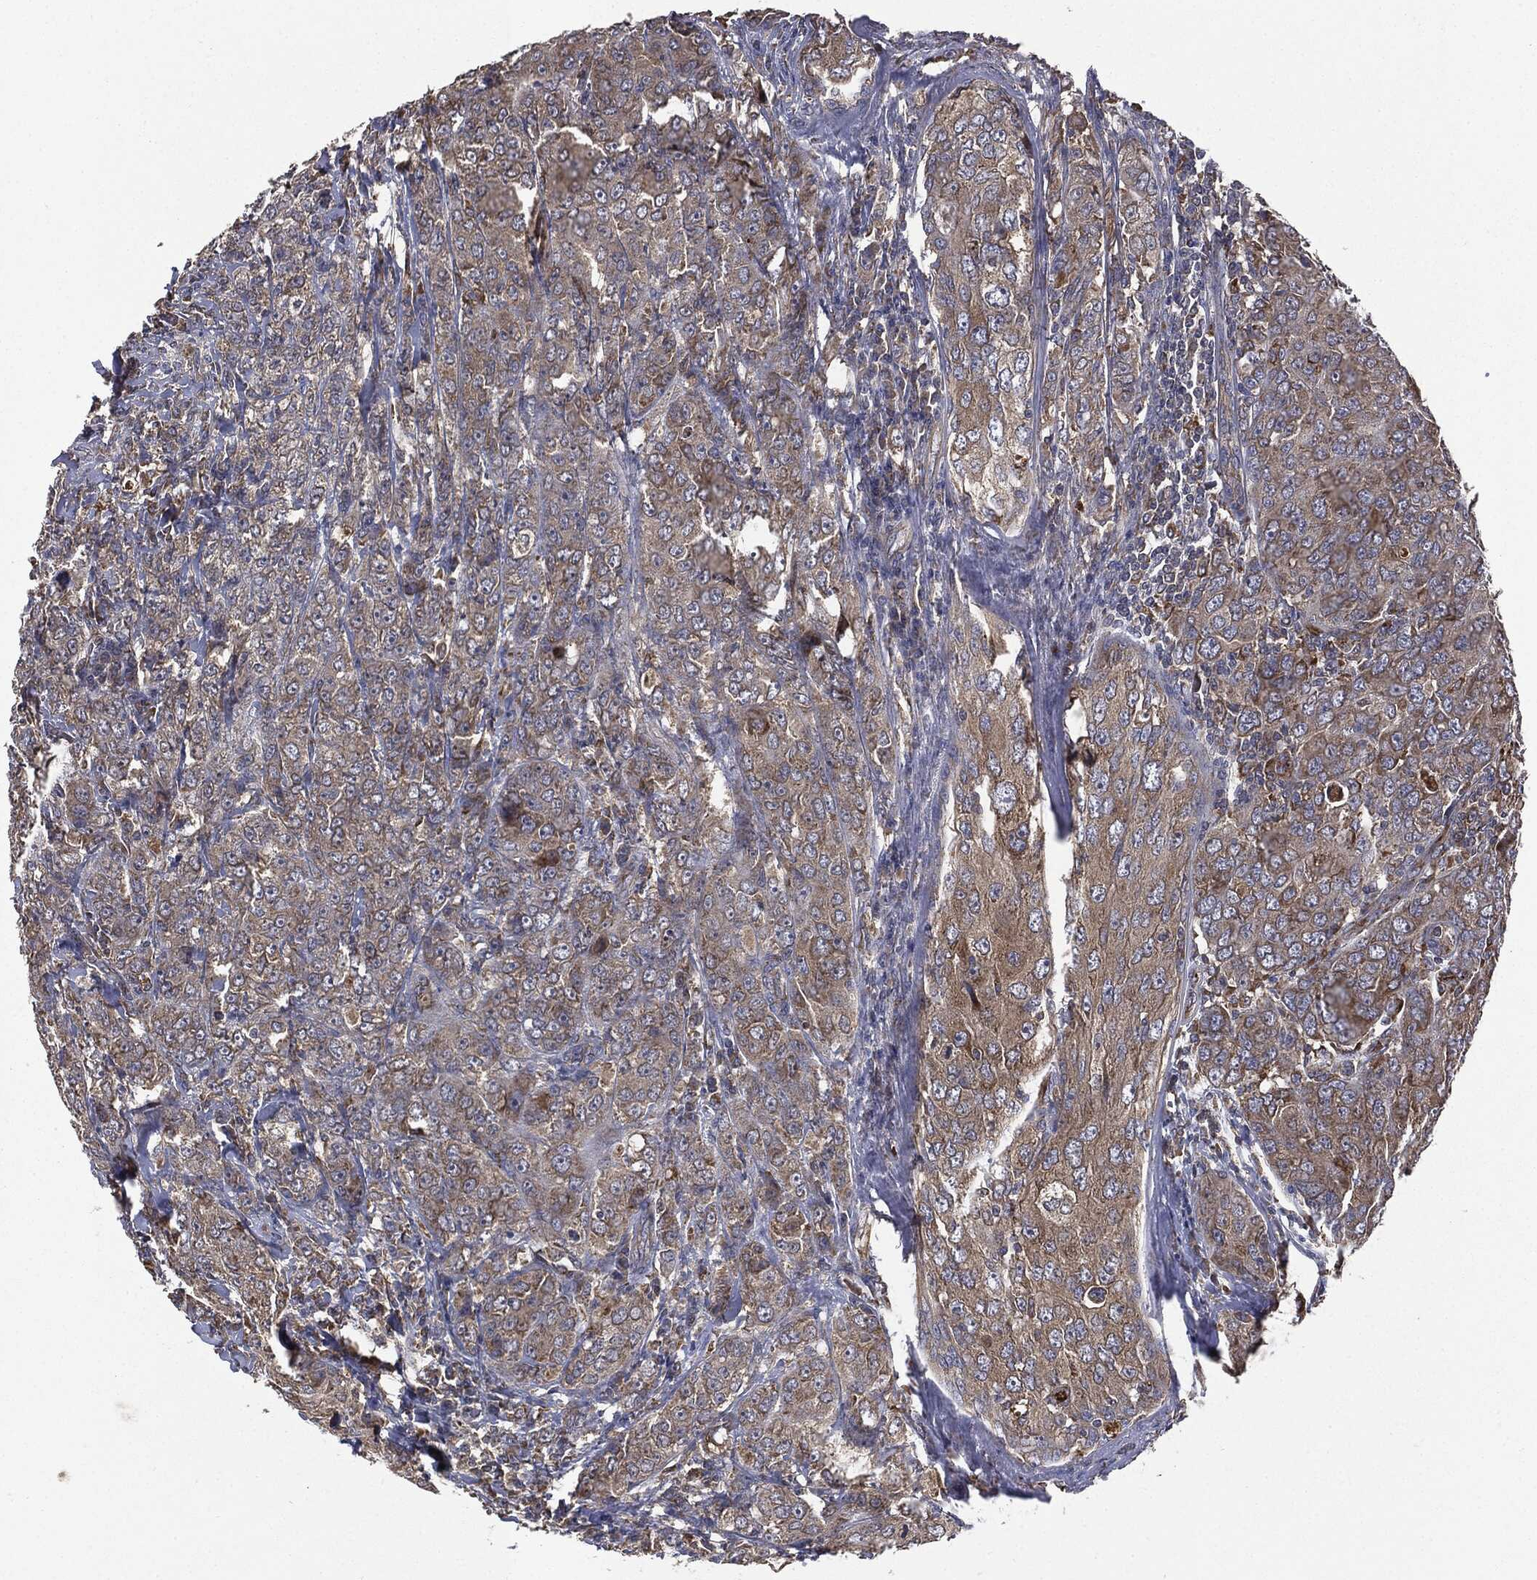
{"staining": {"intensity": "moderate", "quantity": "25%-75%", "location": "cytoplasmic/membranous"}, "tissue": "breast cancer", "cell_type": "Tumor cells", "image_type": "cancer", "snomed": [{"axis": "morphology", "description": "Duct carcinoma"}, {"axis": "topography", "description": "Breast"}], "caption": "There is medium levels of moderate cytoplasmic/membranous expression in tumor cells of invasive ductal carcinoma (breast), as demonstrated by immunohistochemical staining (brown color).", "gene": "PLOD3", "patient": {"sex": "female", "age": 43}}